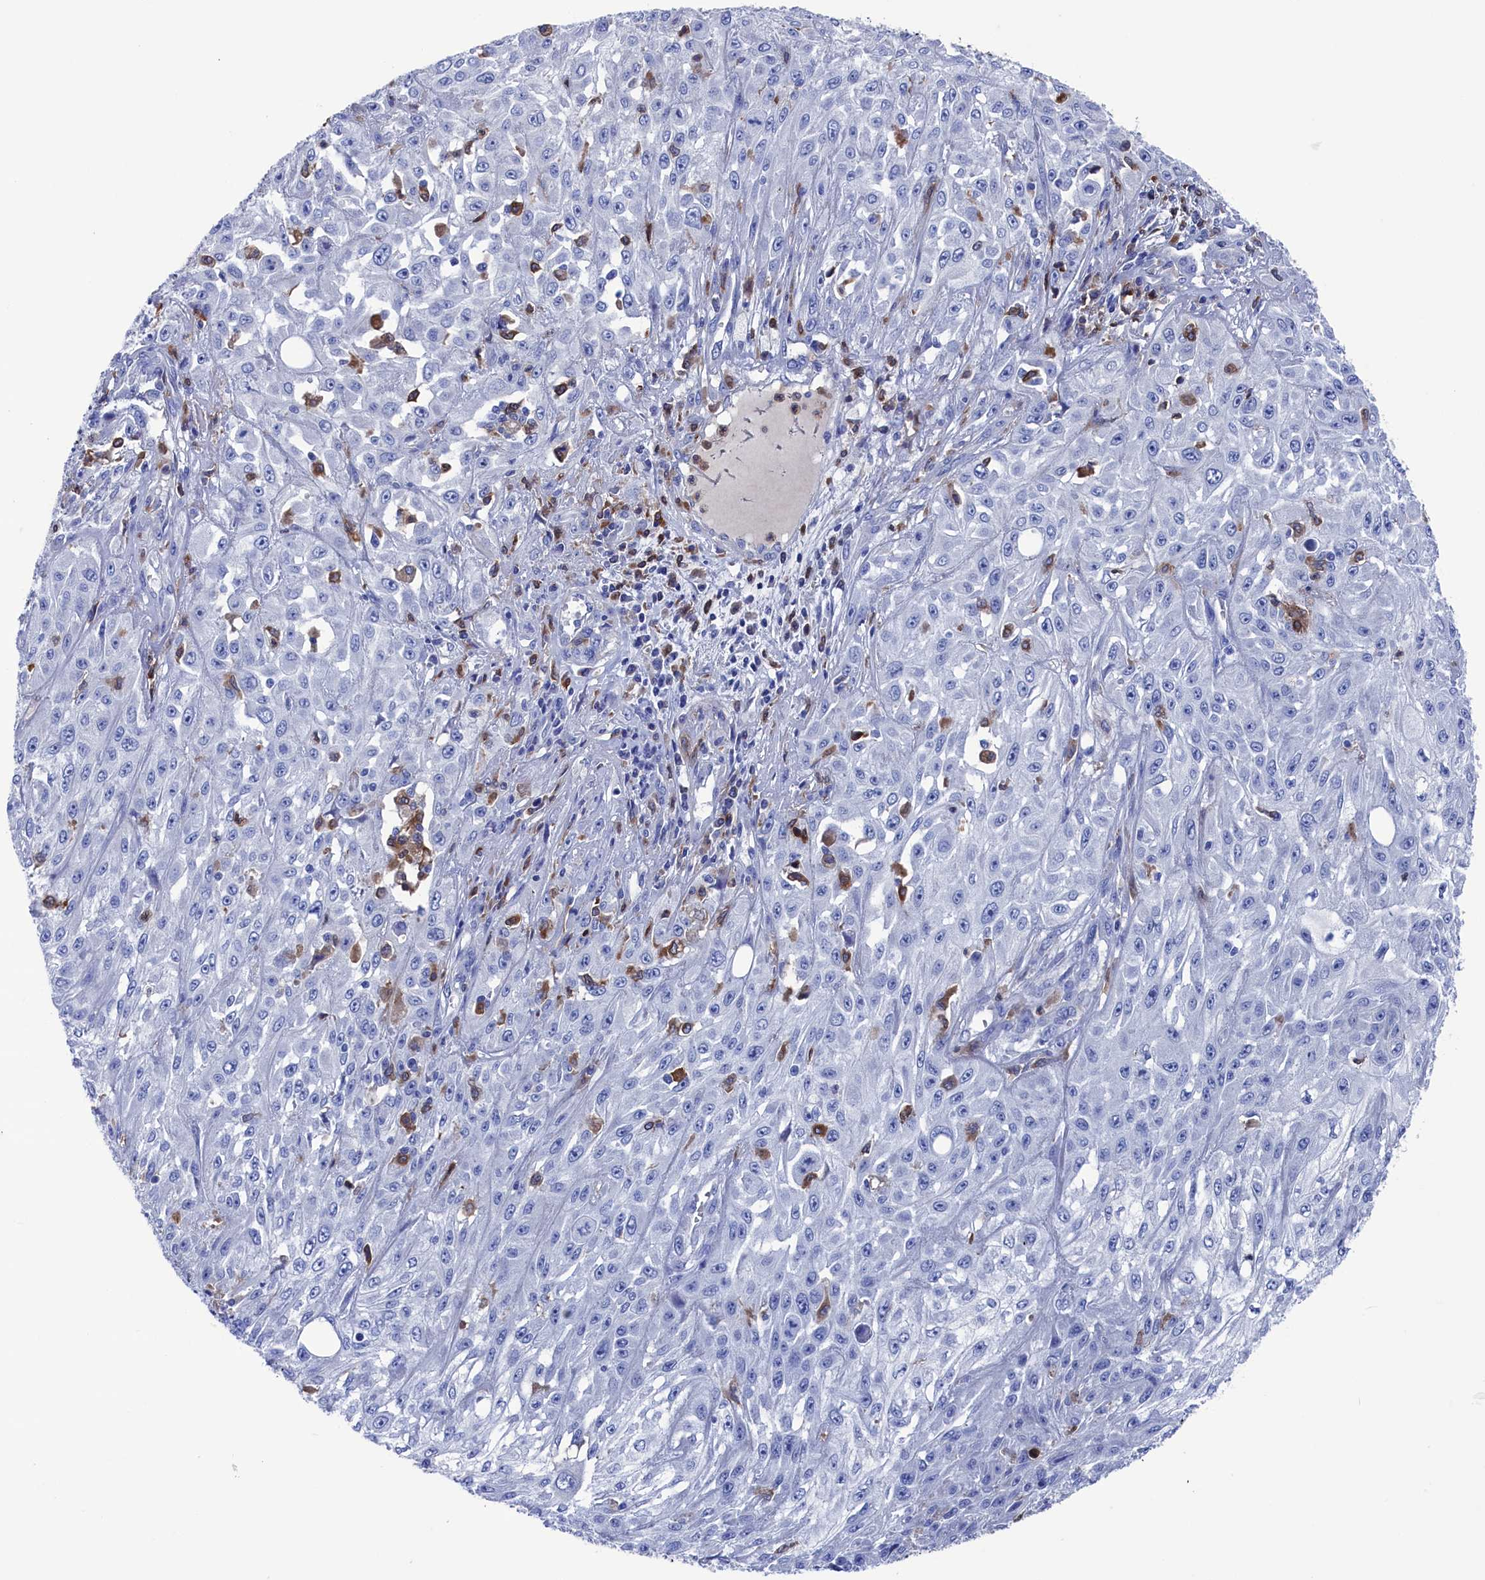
{"staining": {"intensity": "negative", "quantity": "none", "location": "none"}, "tissue": "skin cancer", "cell_type": "Tumor cells", "image_type": "cancer", "snomed": [{"axis": "morphology", "description": "Squamous cell carcinoma, NOS"}, {"axis": "morphology", "description": "Squamous cell carcinoma, metastatic, NOS"}, {"axis": "topography", "description": "Skin"}, {"axis": "topography", "description": "Lymph node"}], "caption": "A histopathology image of squamous cell carcinoma (skin) stained for a protein shows no brown staining in tumor cells.", "gene": "TYROBP", "patient": {"sex": "male", "age": 75}}